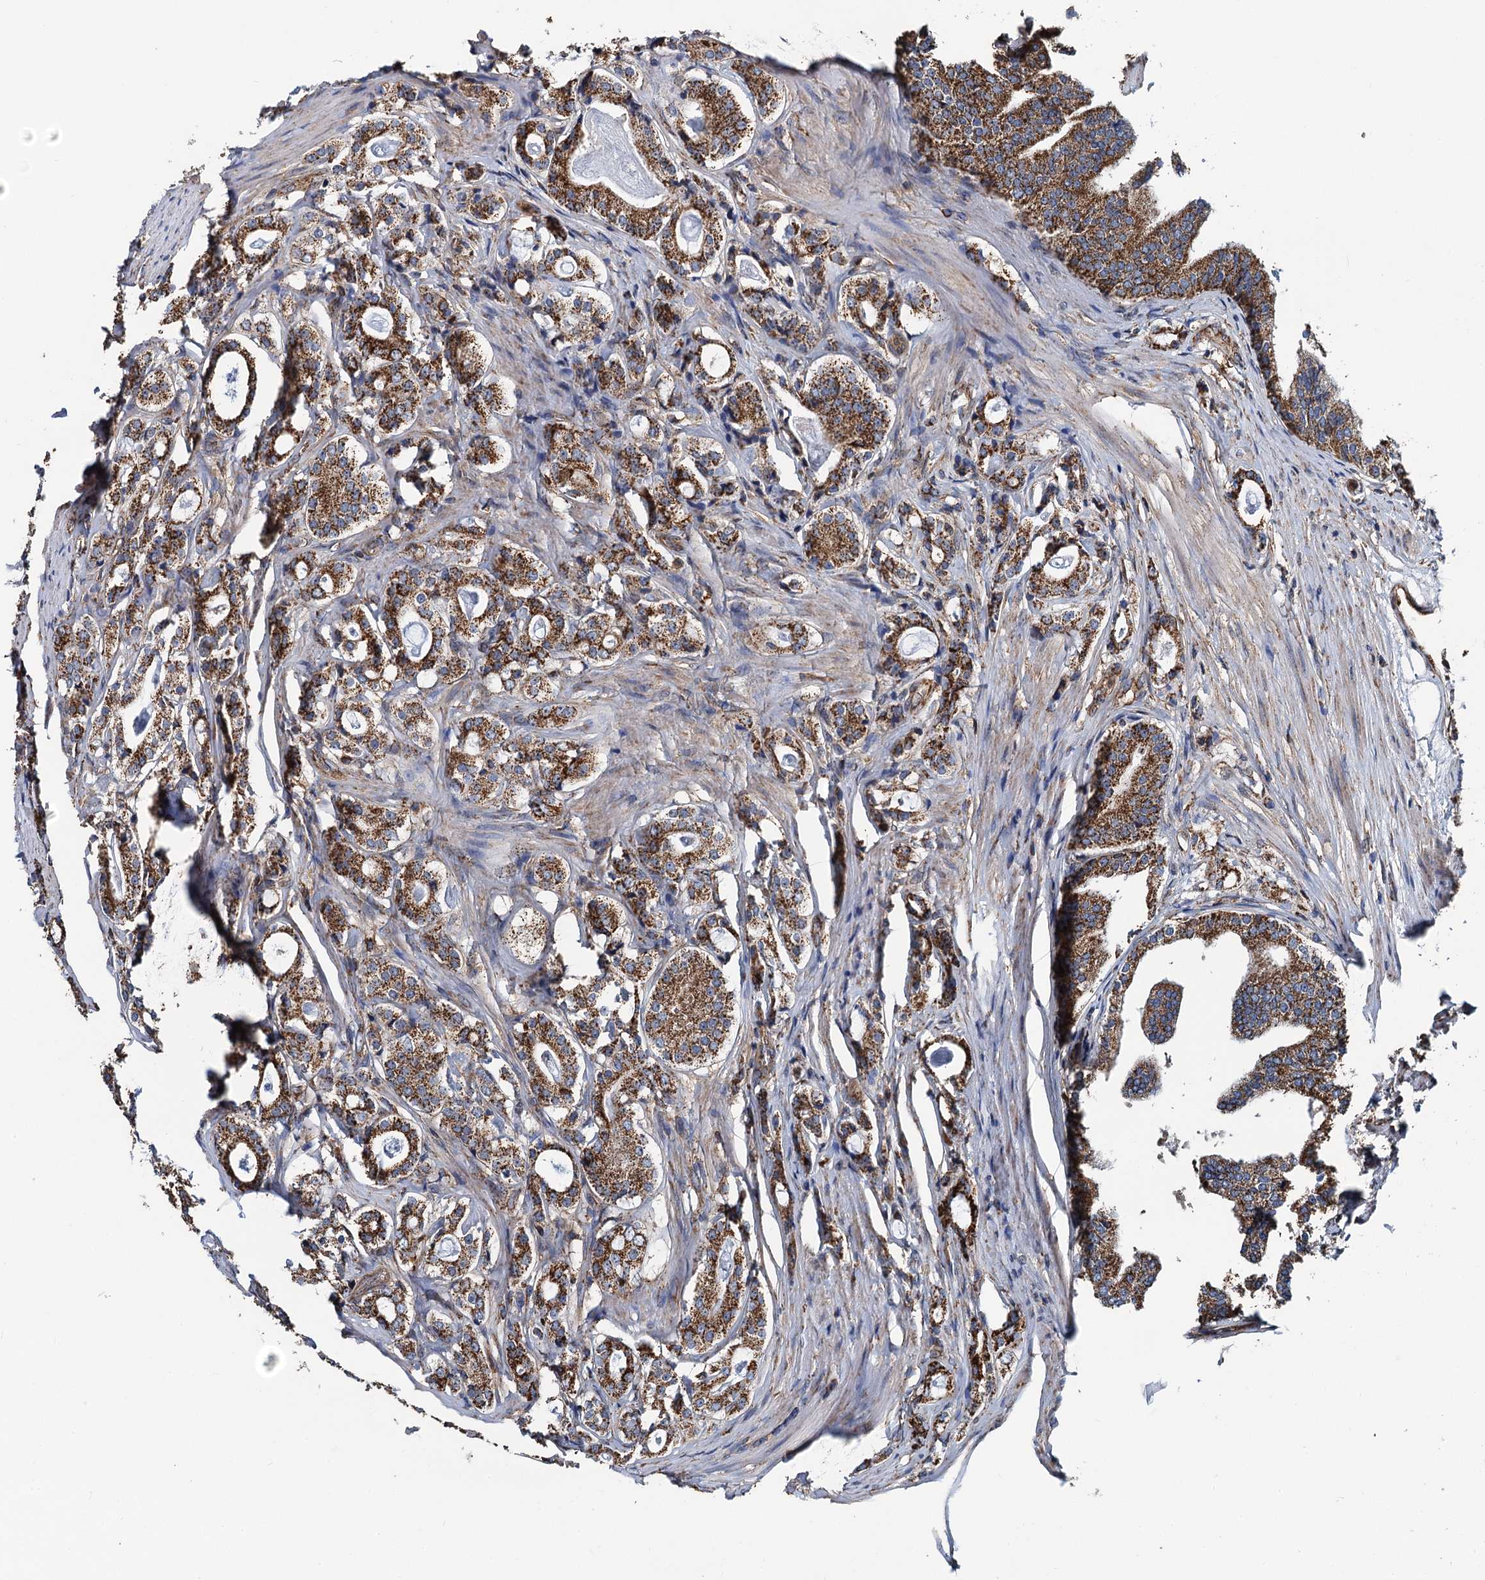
{"staining": {"intensity": "strong", "quantity": ">75%", "location": "cytoplasmic/membranous"}, "tissue": "prostate cancer", "cell_type": "Tumor cells", "image_type": "cancer", "snomed": [{"axis": "morphology", "description": "Adenocarcinoma, High grade"}, {"axis": "topography", "description": "Prostate"}], "caption": "This photomicrograph demonstrates prostate cancer stained with immunohistochemistry (IHC) to label a protein in brown. The cytoplasmic/membranous of tumor cells show strong positivity for the protein. Nuclei are counter-stained blue.", "gene": "AAGAB", "patient": {"sex": "male", "age": 63}}